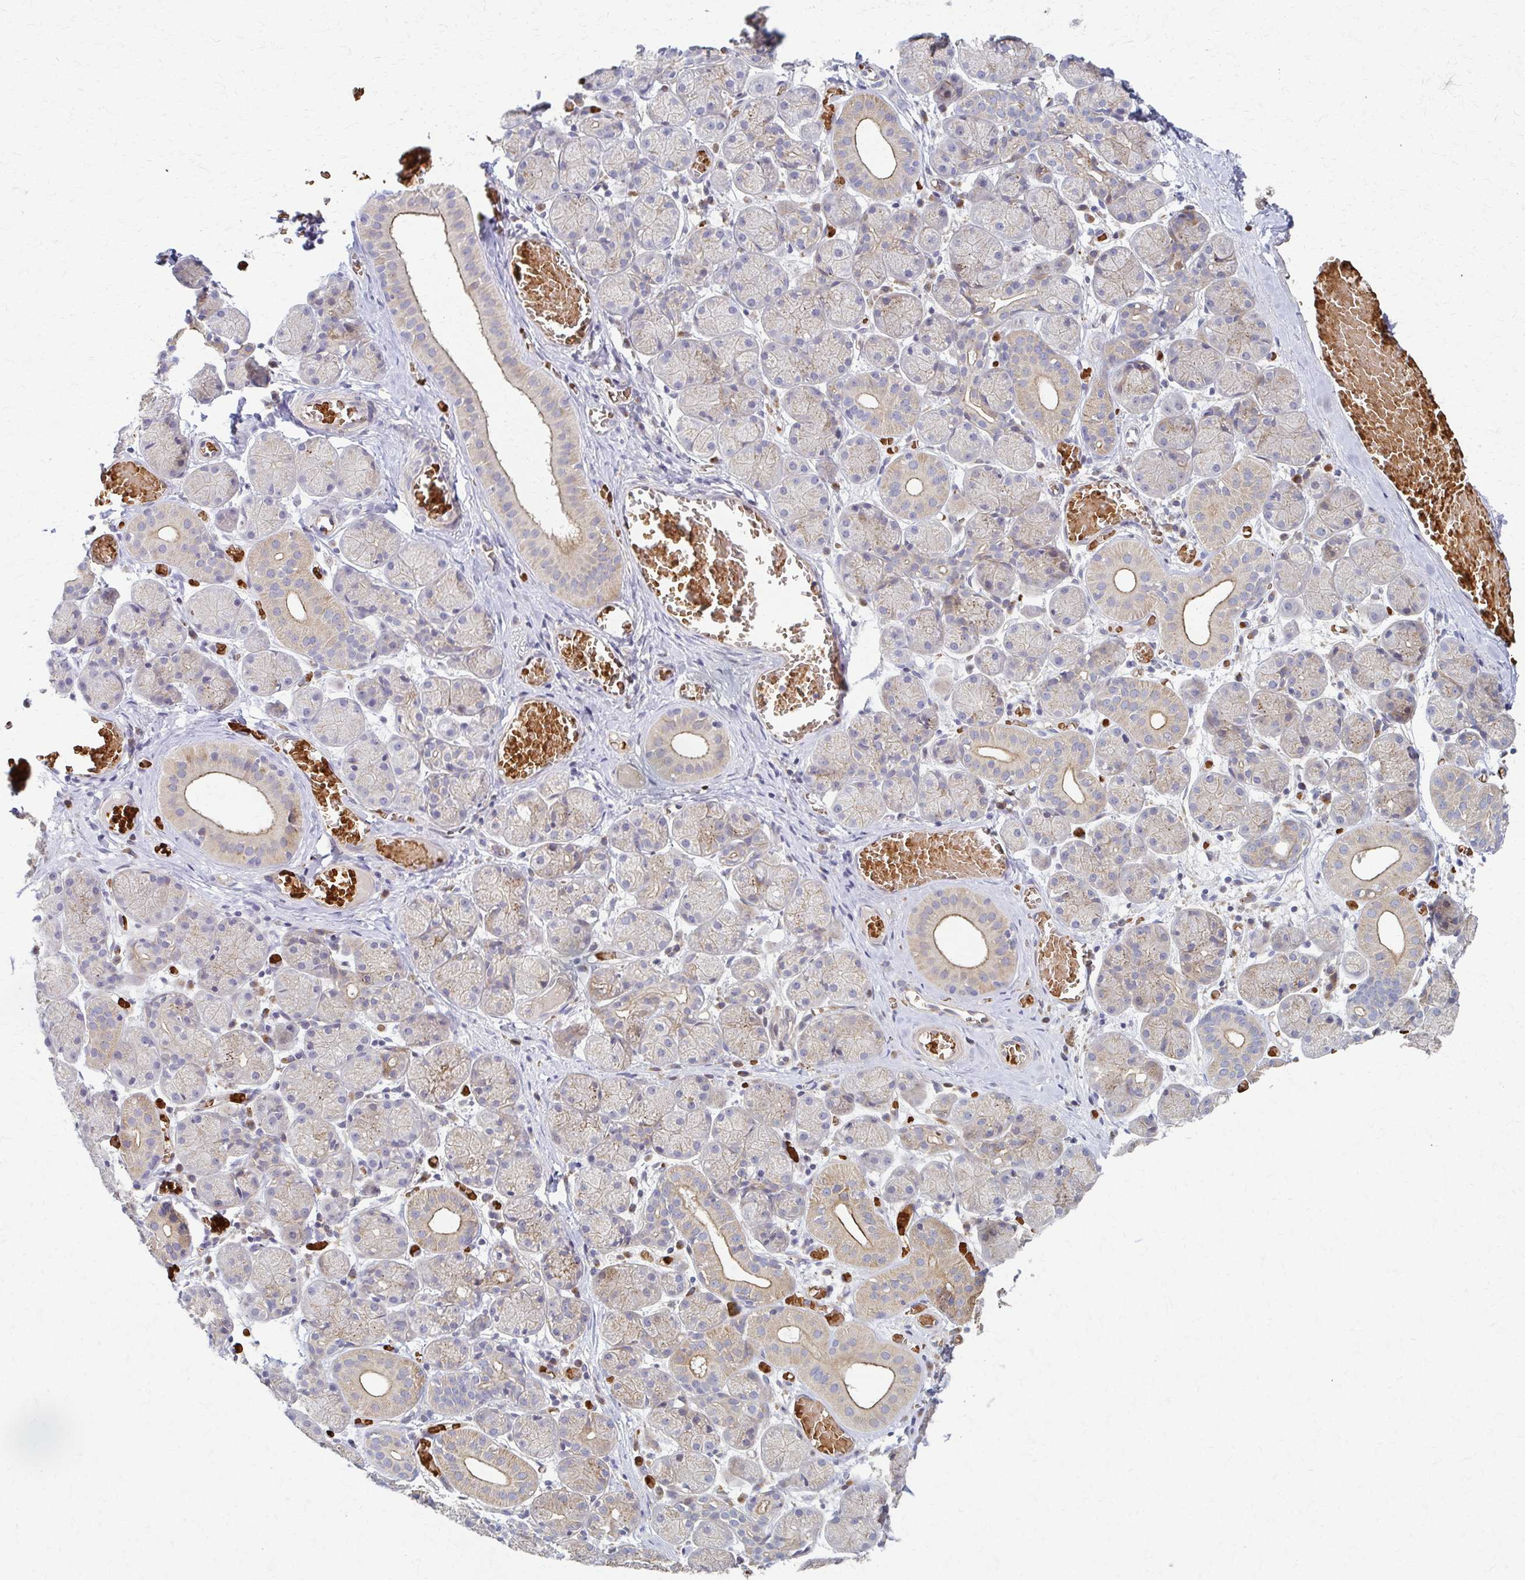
{"staining": {"intensity": "moderate", "quantity": "<25%", "location": "cytoplasmic/membranous"}, "tissue": "salivary gland", "cell_type": "Glandular cells", "image_type": "normal", "snomed": [{"axis": "morphology", "description": "Normal tissue, NOS"}, {"axis": "topography", "description": "Salivary gland"}], "caption": "Protein expression analysis of benign human salivary gland reveals moderate cytoplasmic/membranous staining in about <25% of glandular cells. The protein is stained brown, and the nuclei are stained in blue (DAB (3,3'-diaminobenzidine) IHC with brightfield microscopy, high magnification).", "gene": "SKA2", "patient": {"sex": "female", "age": 24}}